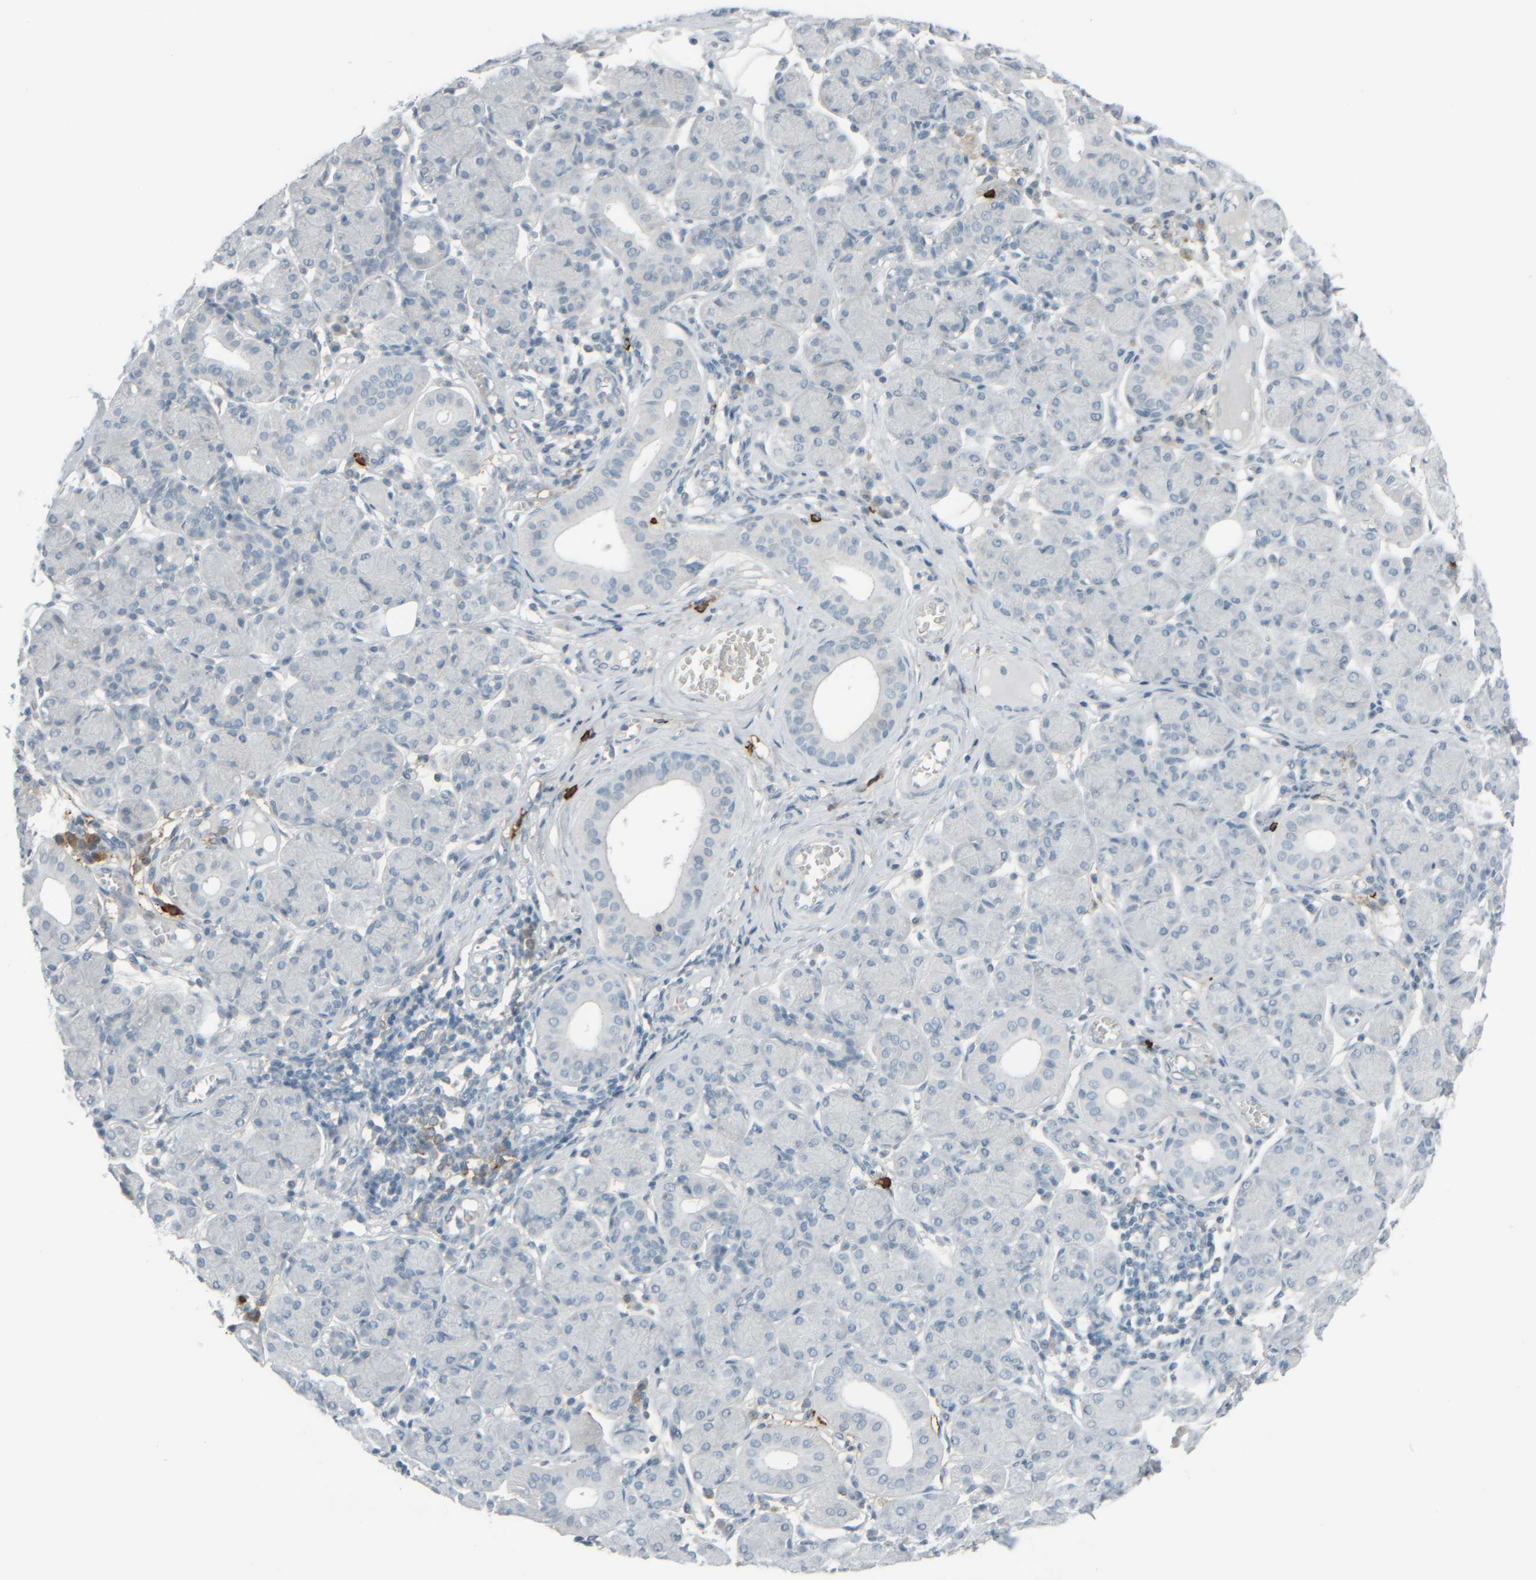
{"staining": {"intensity": "negative", "quantity": "none", "location": "none"}, "tissue": "salivary gland", "cell_type": "Glandular cells", "image_type": "normal", "snomed": [{"axis": "morphology", "description": "Normal tissue, NOS"}, {"axis": "morphology", "description": "Inflammation, NOS"}, {"axis": "topography", "description": "Lymph node"}, {"axis": "topography", "description": "Salivary gland"}], "caption": "A photomicrograph of salivary gland stained for a protein exhibits no brown staining in glandular cells.", "gene": "TPSAB1", "patient": {"sex": "male", "age": 3}}